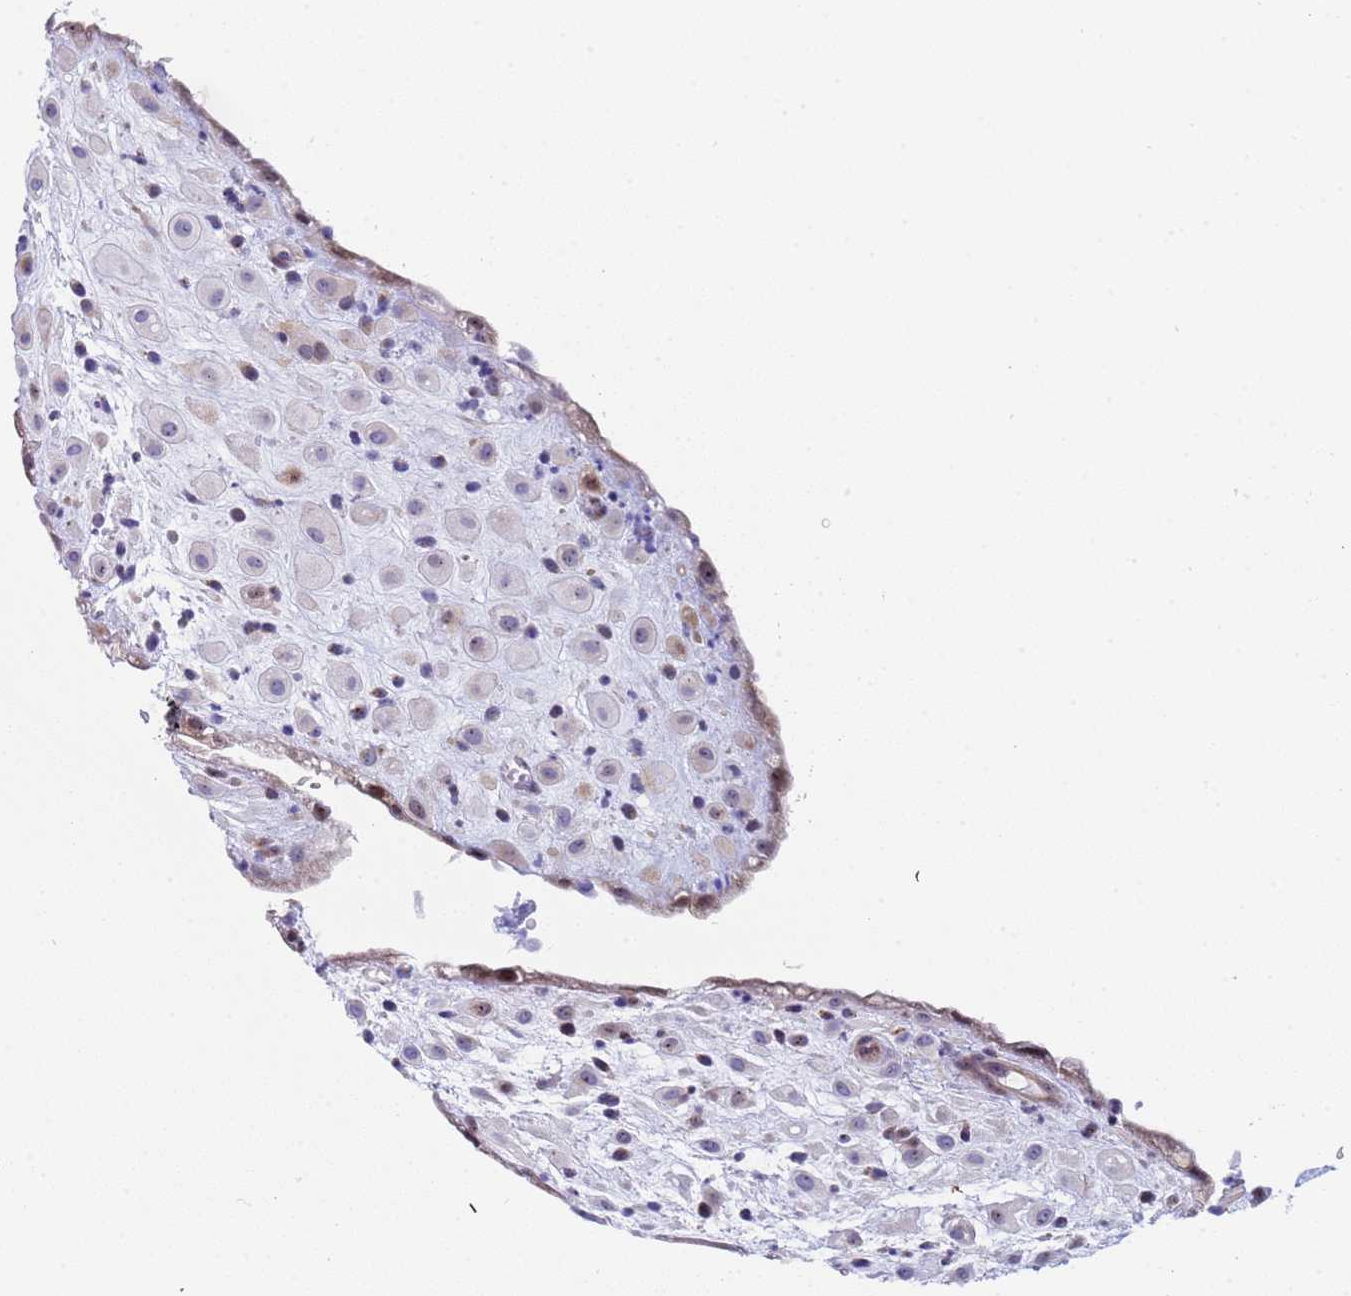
{"staining": {"intensity": "negative", "quantity": "none", "location": "none"}, "tissue": "placenta", "cell_type": "Decidual cells", "image_type": "normal", "snomed": [{"axis": "morphology", "description": "Normal tissue, NOS"}, {"axis": "topography", "description": "Placenta"}], "caption": "IHC photomicrograph of normal placenta: human placenta stained with DAB (3,3'-diaminobenzidine) exhibits no significant protein positivity in decidual cells.", "gene": "POP5", "patient": {"sex": "female", "age": 35}}